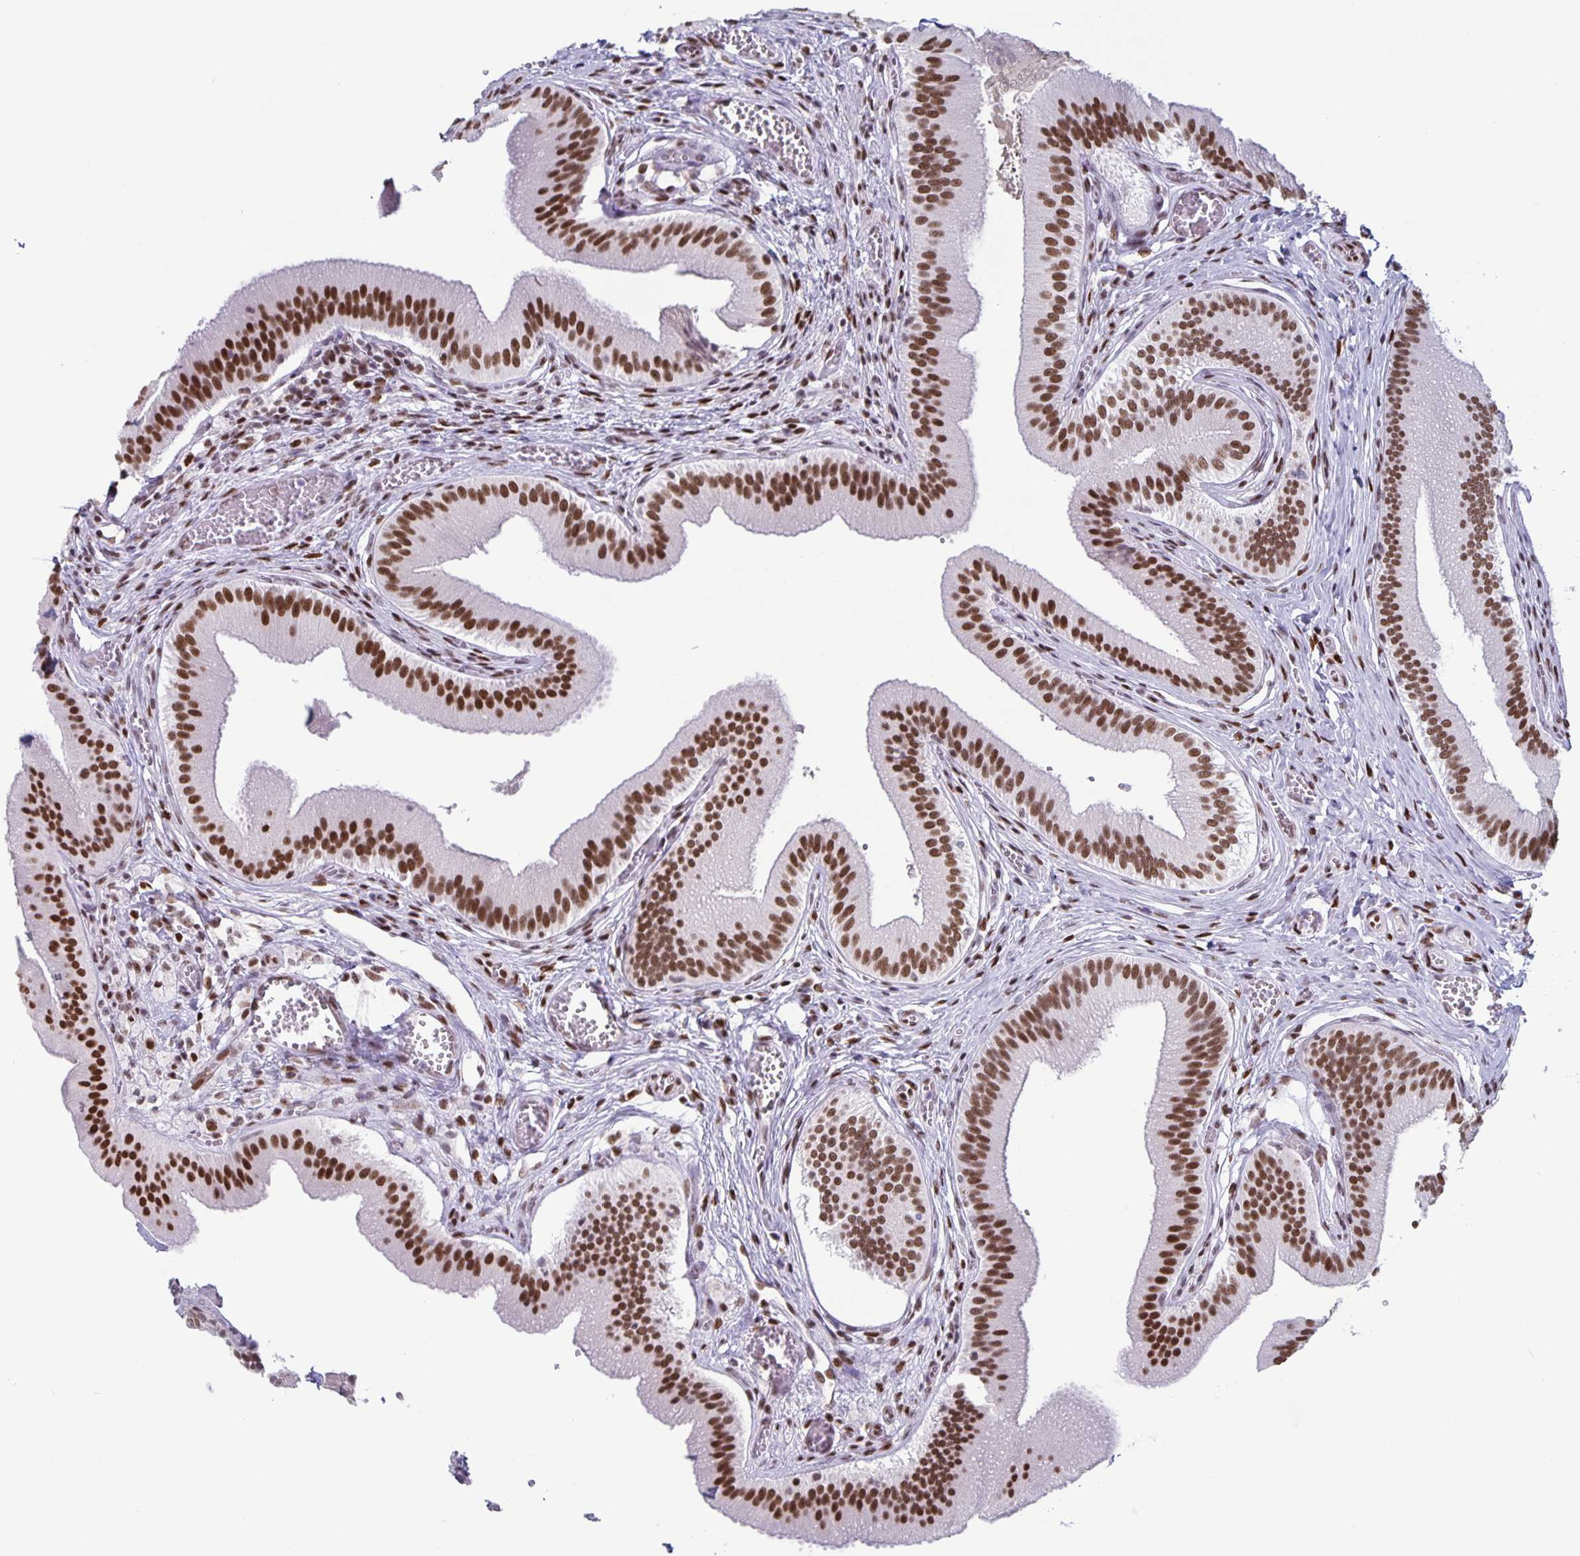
{"staining": {"intensity": "strong", "quantity": ">75%", "location": "nuclear"}, "tissue": "gallbladder", "cell_type": "Glandular cells", "image_type": "normal", "snomed": [{"axis": "morphology", "description": "Normal tissue, NOS"}, {"axis": "topography", "description": "Gallbladder"}], "caption": "About >75% of glandular cells in unremarkable gallbladder show strong nuclear protein staining as visualized by brown immunohistochemical staining.", "gene": "JUND", "patient": {"sex": "male", "age": 17}}